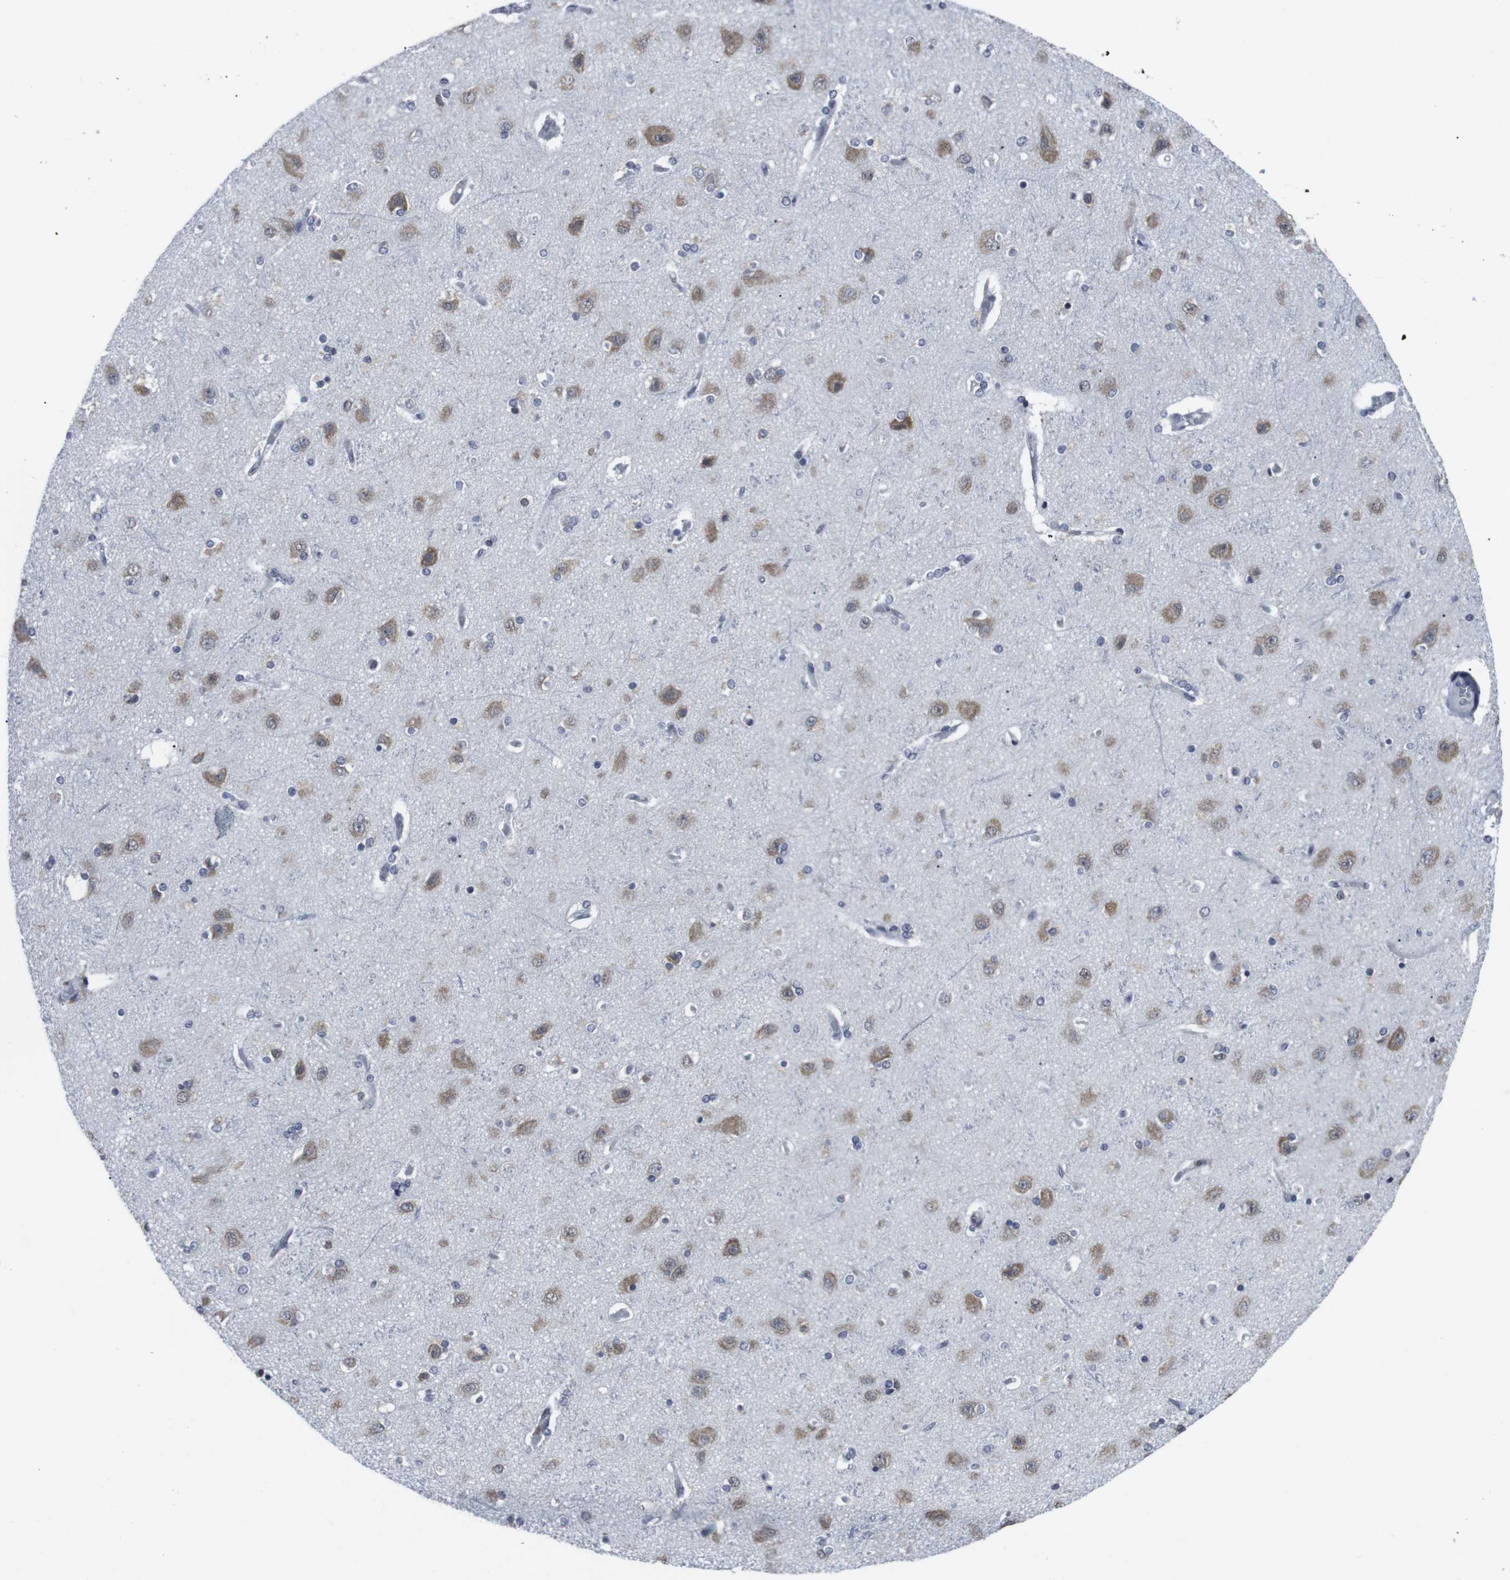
{"staining": {"intensity": "negative", "quantity": "none", "location": "none"}, "tissue": "cerebral cortex", "cell_type": "Endothelial cells", "image_type": "normal", "snomed": [{"axis": "morphology", "description": "Normal tissue, NOS"}, {"axis": "topography", "description": "Cerebral cortex"}], "caption": "High power microscopy histopathology image of an IHC photomicrograph of benign cerebral cortex, revealing no significant expression in endothelial cells. (DAB (3,3'-diaminobenzidine) IHC visualized using brightfield microscopy, high magnification).", "gene": "GEMIN2", "patient": {"sex": "female", "age": 54}}